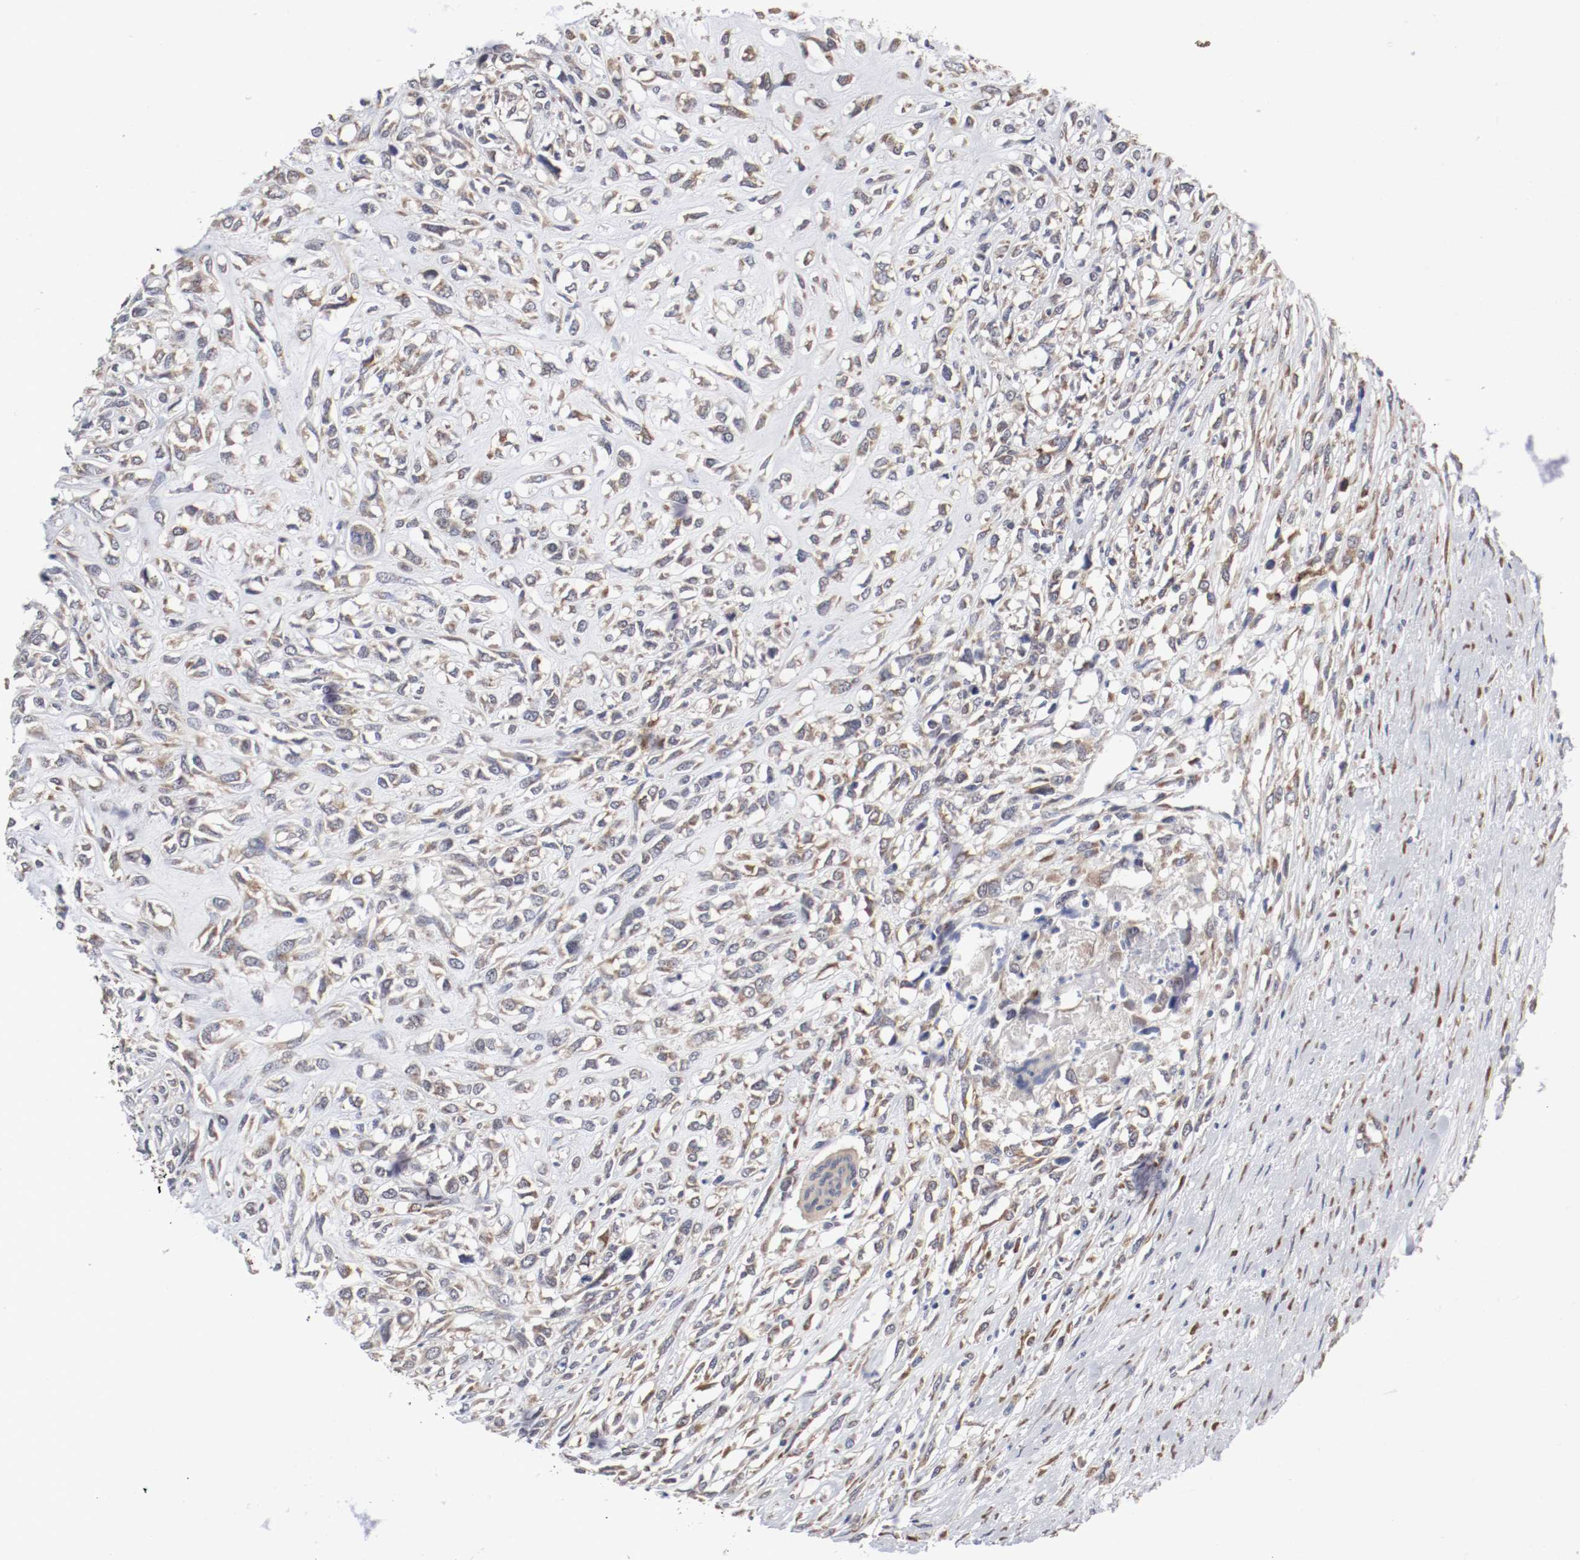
{"staining": {"intensity": "weak", "quantity": ">75%", "location": "cytoplasmic/membranous"}, "tissue": "head and neck cancer", "cell_type": "Tumor cells", "image_type": "cancer", "snomed": [{"axis": "morphology", "description": "Necrosis, NOS"}, {"axis": "morphology", "description": "Neoplasm, malignant, NOS"}, {"axis": "topography", "description": "Salivary gland"}, {"axis": "topography", "description": "Head-Neck"}], "caption": "Protein expression analysis of human head and neck cancer (neoplasm (malignant)) reveals weak cytoplasmic/membranous expression in approximately >75% of tumor cells.", "gene": "FKBP3", "patient": {"sex": "male", "age": 43}}